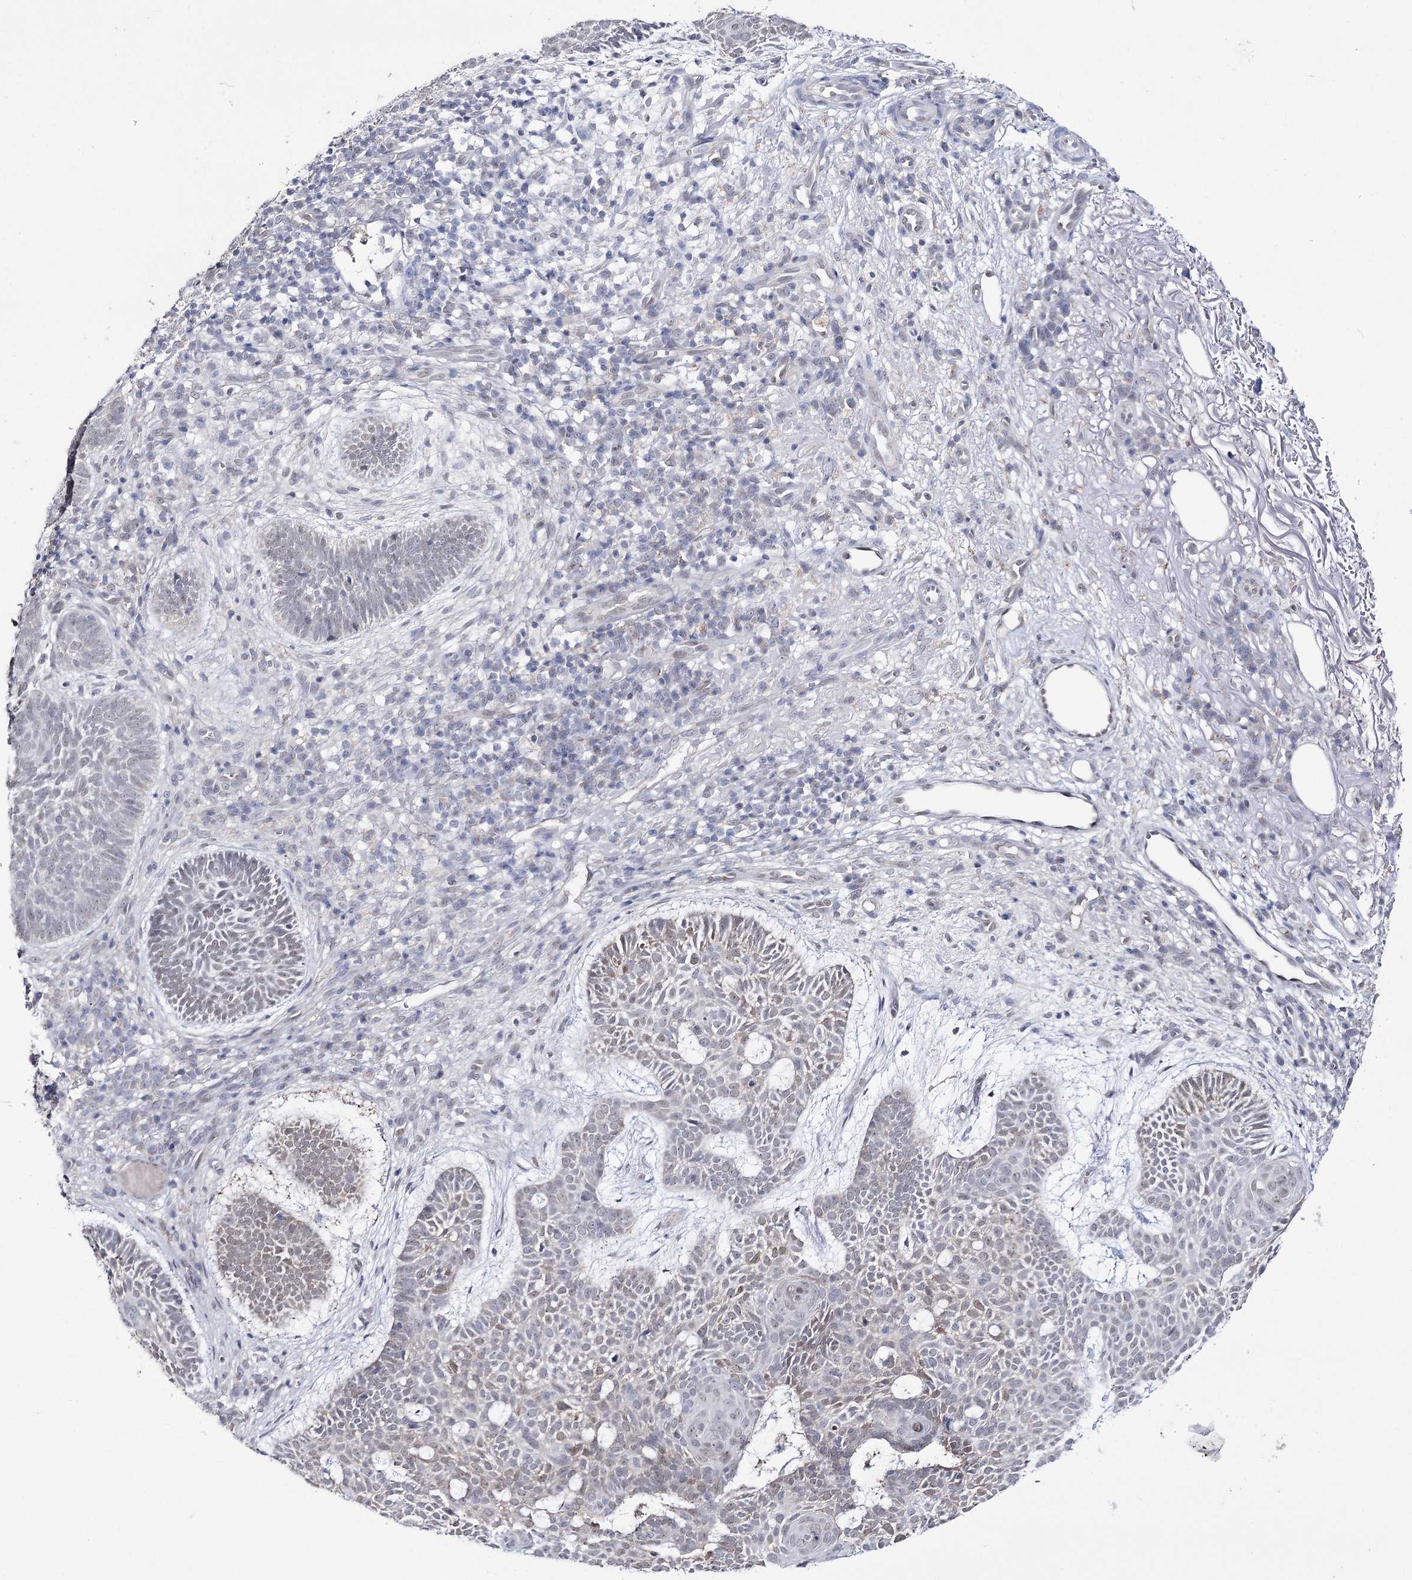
{"staining": {"intensity": "weak", "quantity": "<25%", "location": "nuclear"}, "tissue": "skin cancer", "cell_type": "Tumor cells", "image_type": "cancer", "snomed": [{"axis": "morphology", "description": "Basal cell carcinoma"}, {"axis": "topography", "description": "Skin"}], "caption": "Immunohistochemistry (IHC) of basal cell carcinoma (skin) displays no staining in tumor cells. Brightfield microscopy of immunohistochemistry (IHC) stained with DAB (3,3'-diaminobenzidine) (brown) and hematoxylin (blue), captured at high magnification.", "gene": "VGLL4", "patient": {"sex": "male", "age": 85}}